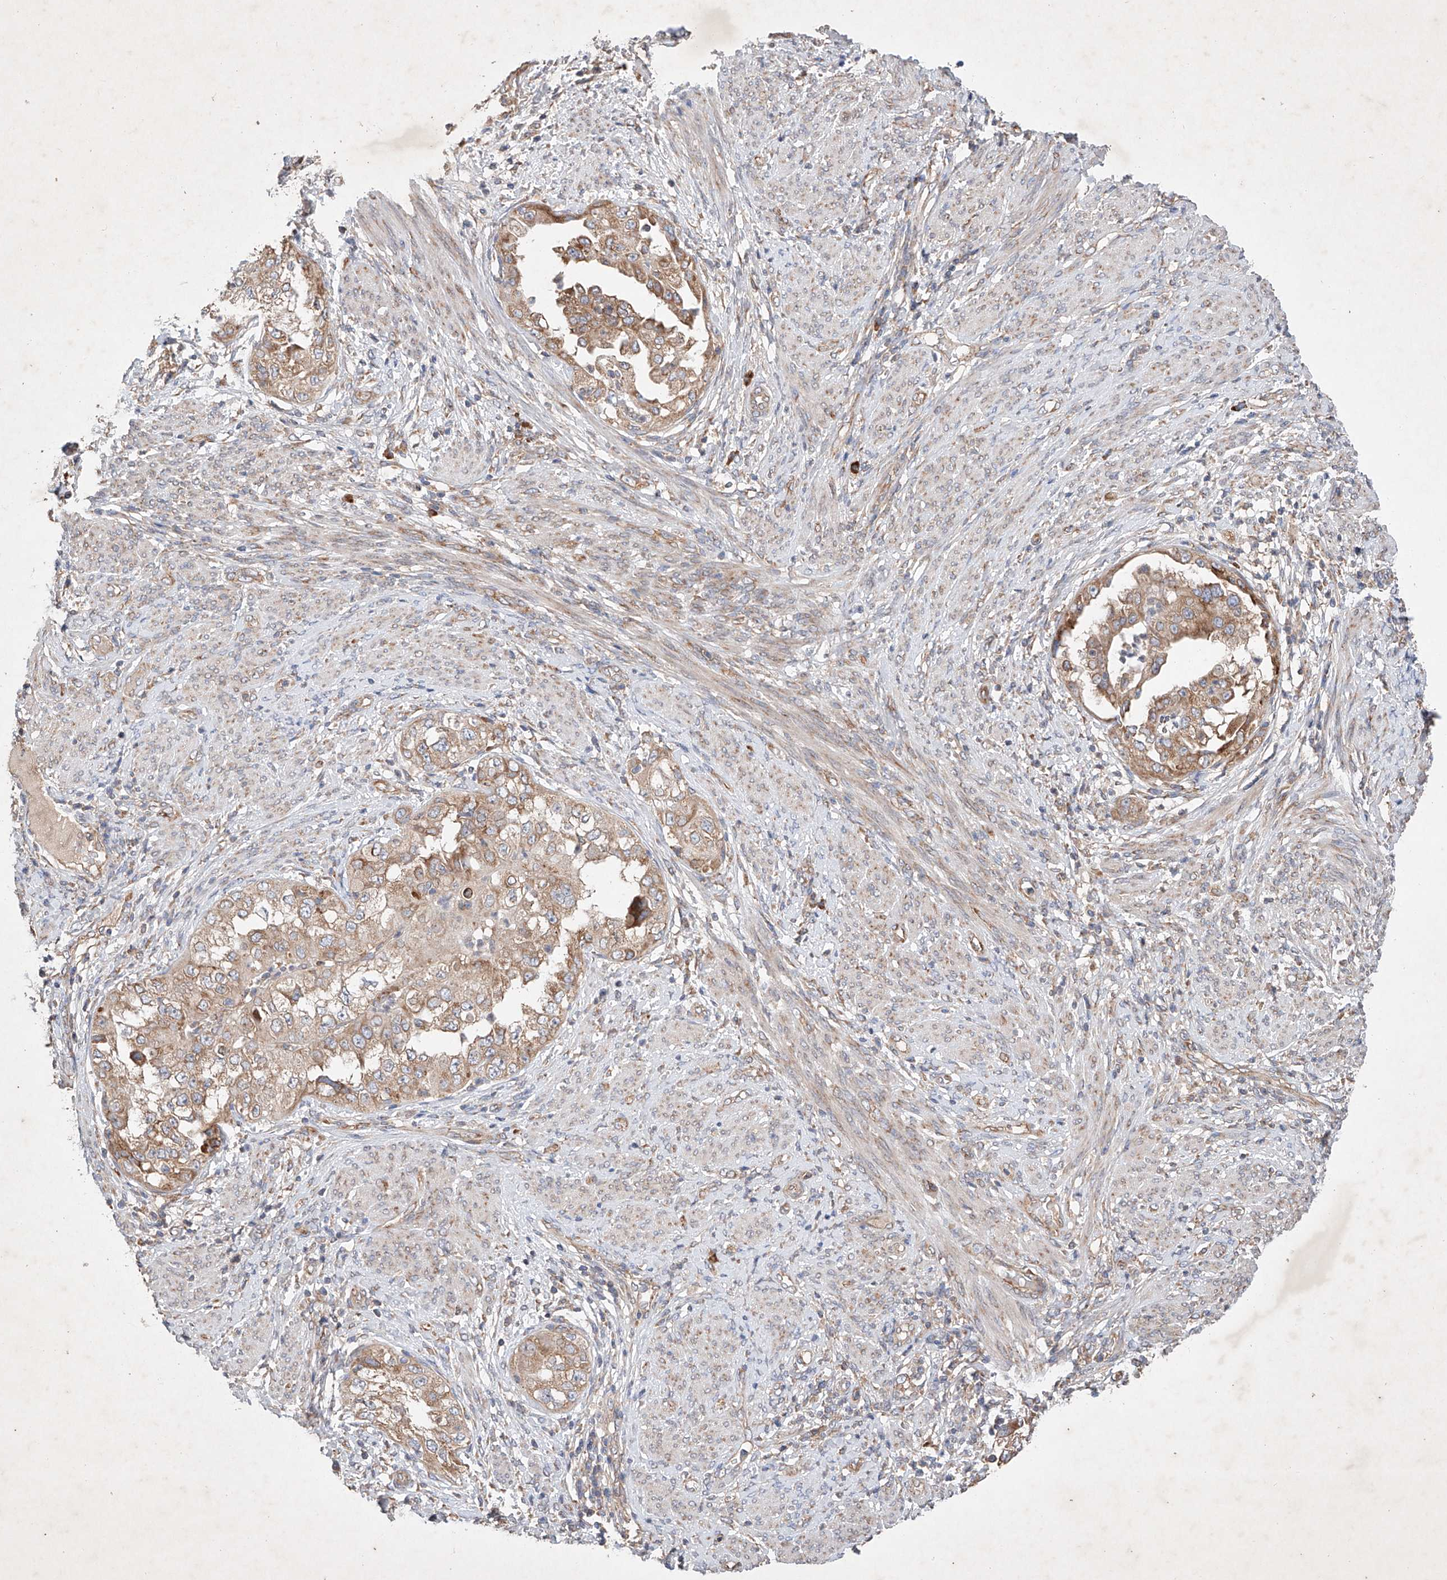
{"staining": {"intensity": "moderate", "quantity": ">75%", "location": "cytoplasmic/membranous"}, "tissue": "endometrial cancer", "cell_type": "Tumor cells", "image_type": "cancer", "snomed": [{"axis": "morphology", "description": "Adenocarcinoma, NOS"}, {"axis": "topography", "description": "Endometrium"}], "caption": "Adenocarcinoma (endometrial) stained with DAB (3,3'-diaminobenzidine) immunohistochemistry reveals medium levels of moderate cytoplasmic/membranous positivity in approximately >75% of tumor cells.", "gene": "FASTK", "patient": {"sex": "female", "age": 85}}